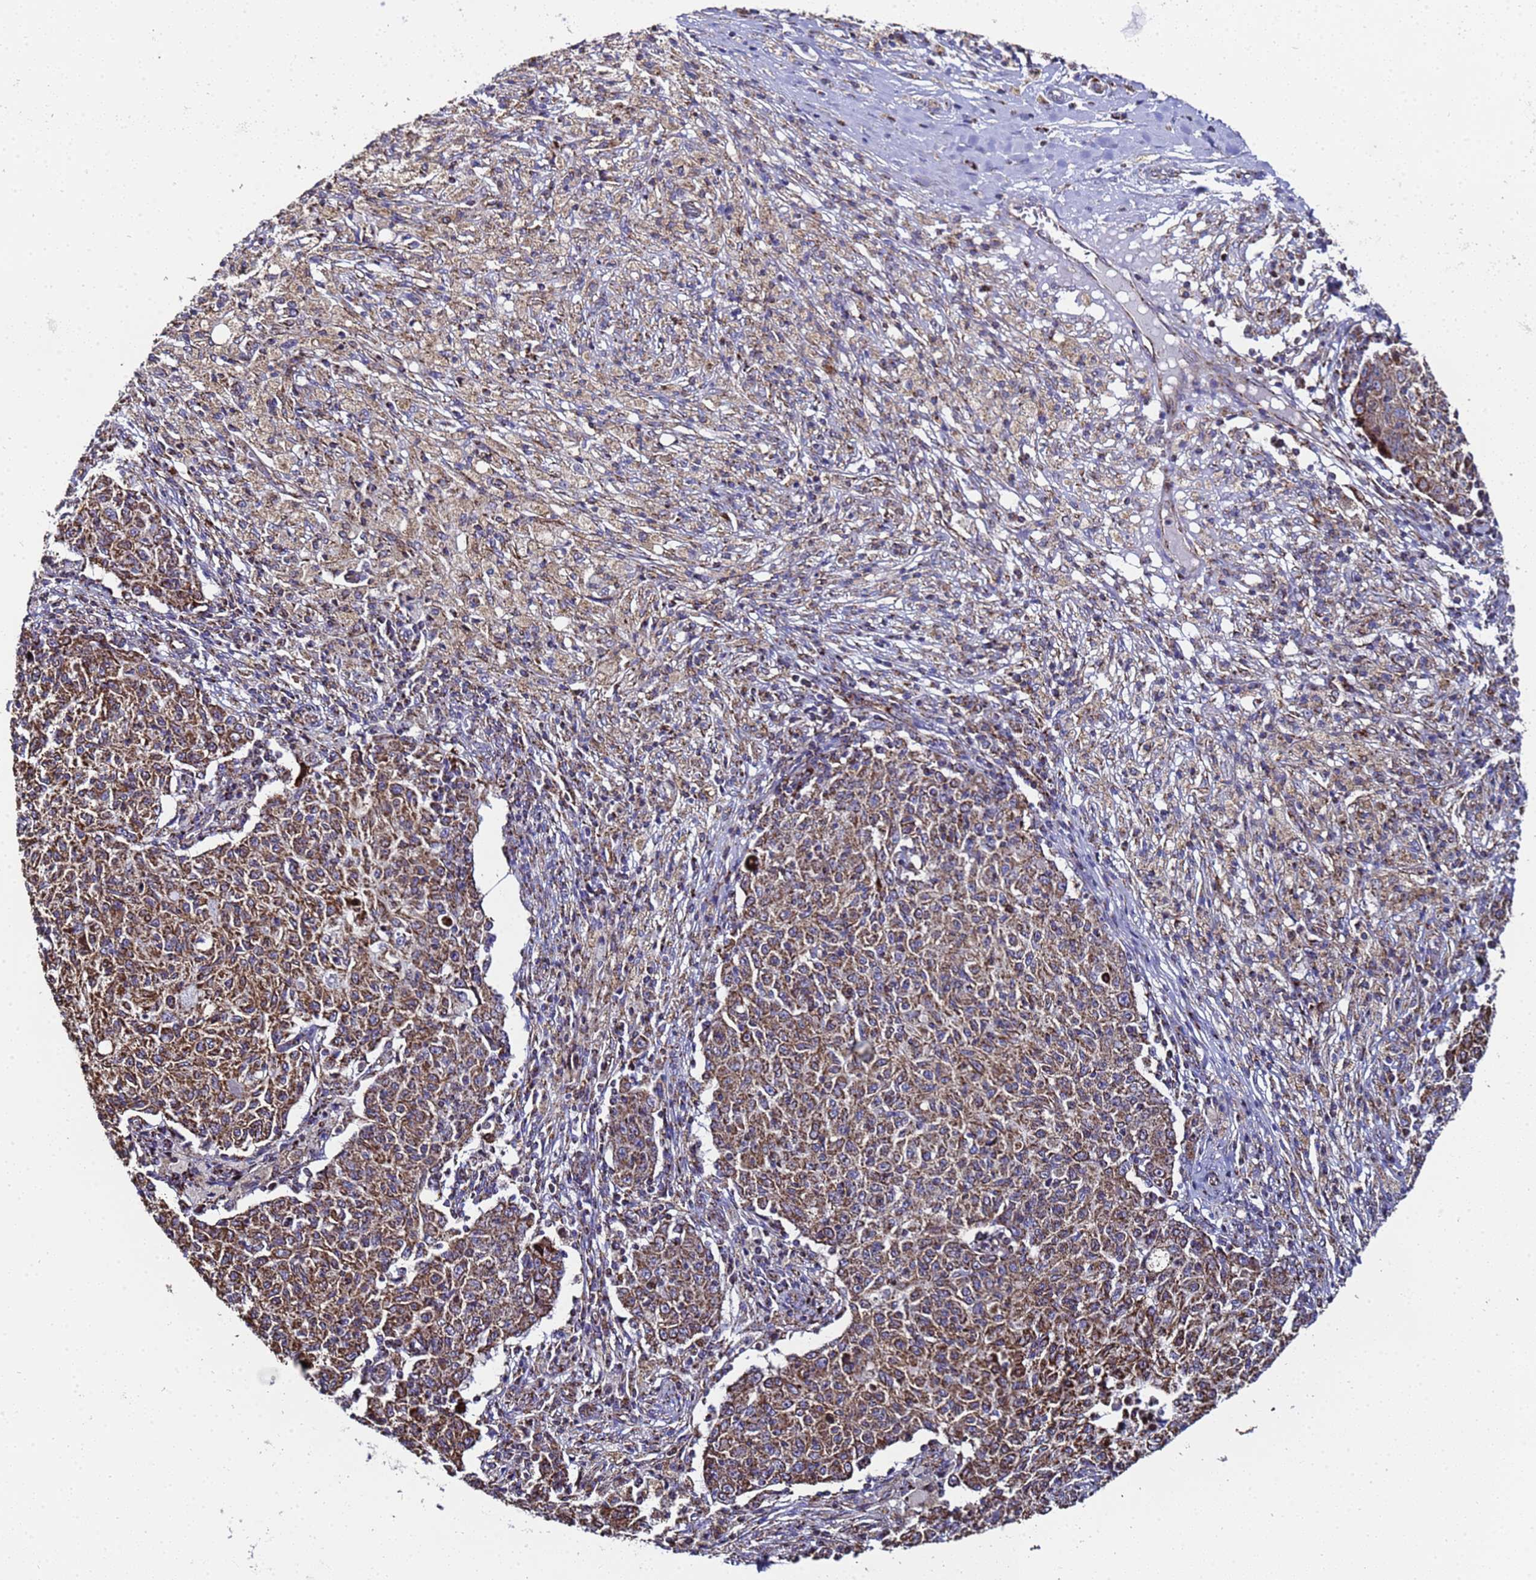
{"staining": {"intensity": "moderate", "quantity": ">75%", "location": "cytoplasmic/membranous"}, "tissue": "ovarian cancer", "cell_type": "Tumor cells", "image_type": "cancer", "snomed": [{"axis": "morphology", "description": "Carcinoma, endometroid"}, {"axis": "topography", "description": "Ovary"}], "caption": "A photomicrograph showing moderate cytoplasmic/membranous staining in approximately >75% of tumor cells in ovarian endometroid carcinoma, as visualized by brown immunohistochemical staining.", "gene": "MRPS12", "patient": {"sex": "female", "age": 42}}